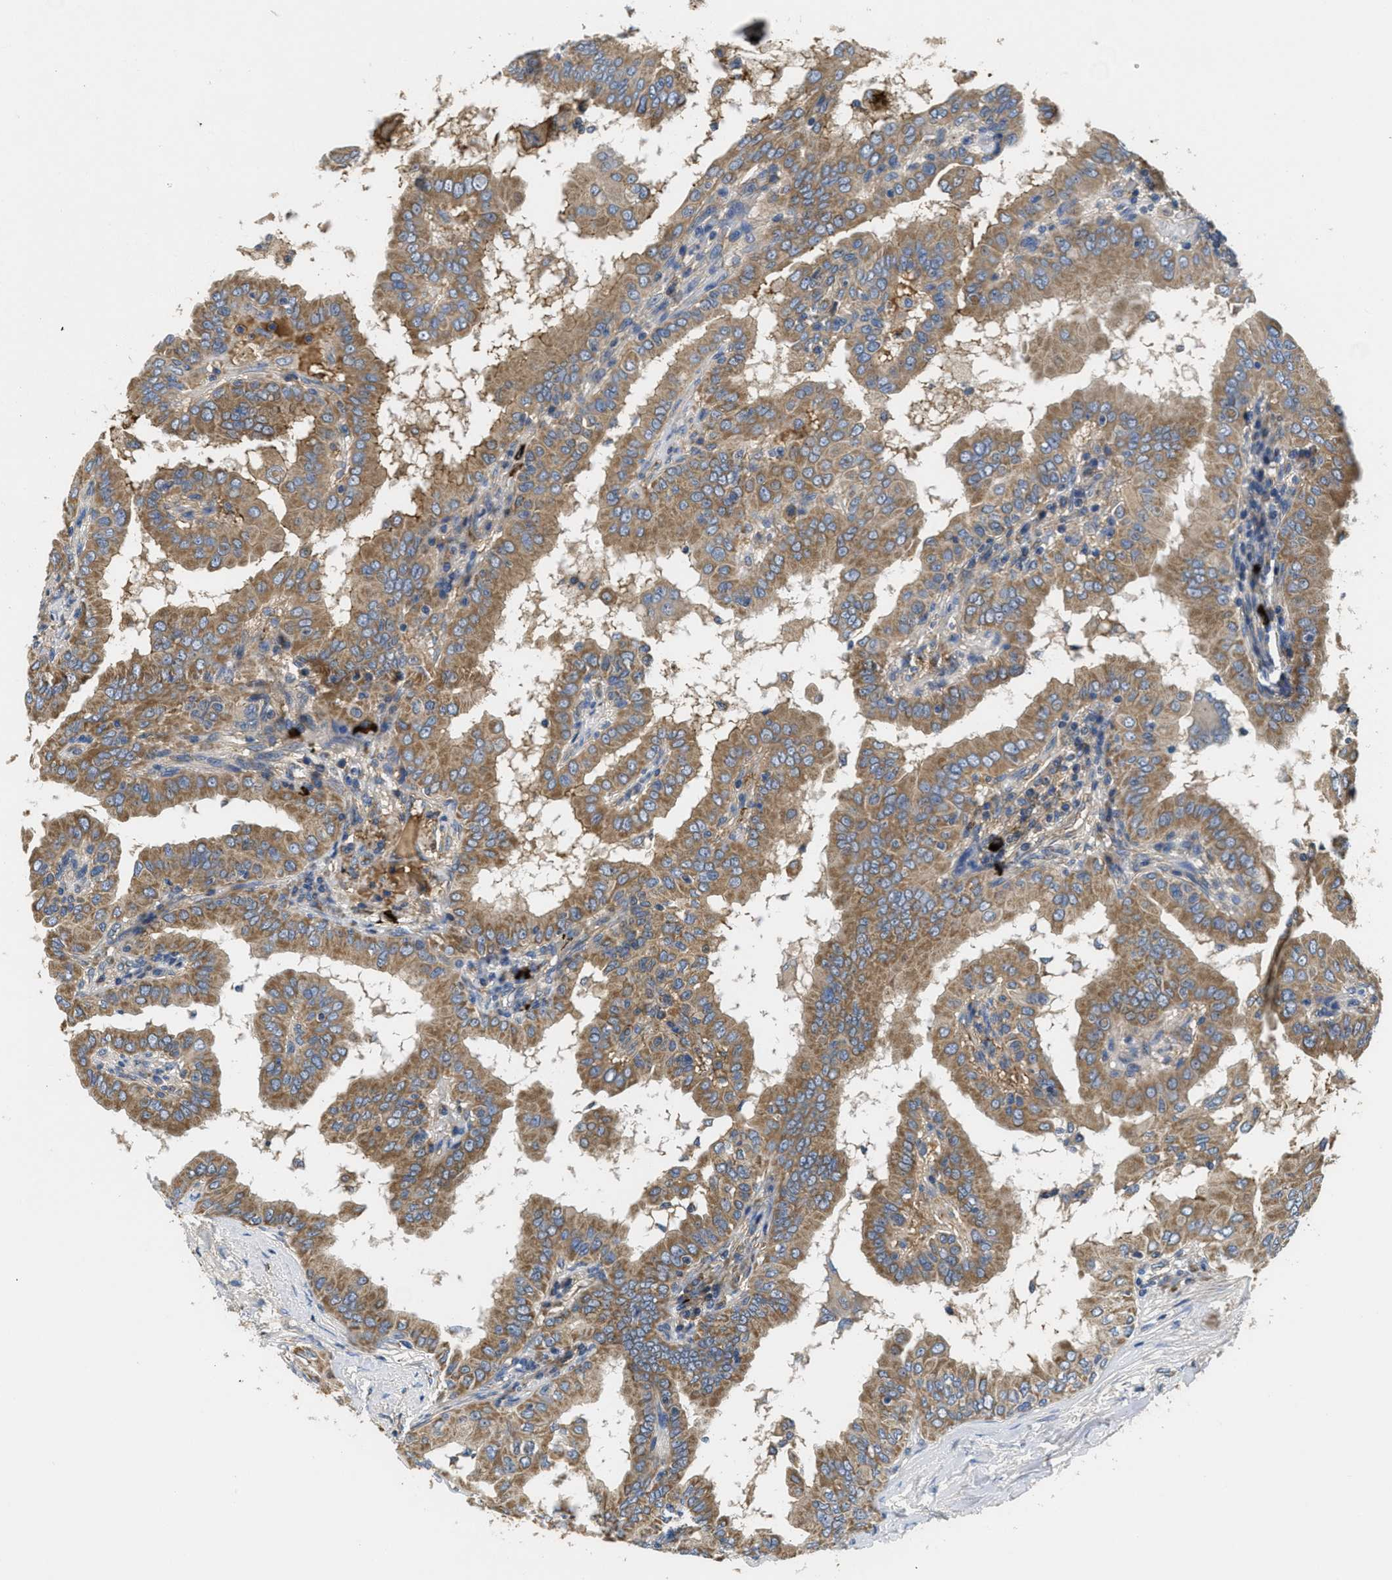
{"staining": {"intensity": "moderate", "quantity": ">75%", "location": "cytoplasmic/membranous"}, "tissue": "thyroid cancer", "cell_type": "Tumor cells", "image_type": "cancer", "snomed": [{"axis": "morphology", "description": "Papillary adenocarcinoma, NOS"}, {"axis": "topography", "description": "Thyroid gland"}], "caption": "Human thyroid cancer (papillary adenocarcinoma) stained for a protein (brown) reveals moderate cytoplasmic/membranous positive expression in approximately >75% of tumor cells.", "gene": "GALK1", "patient": {"sex": "male", "age": 33}}